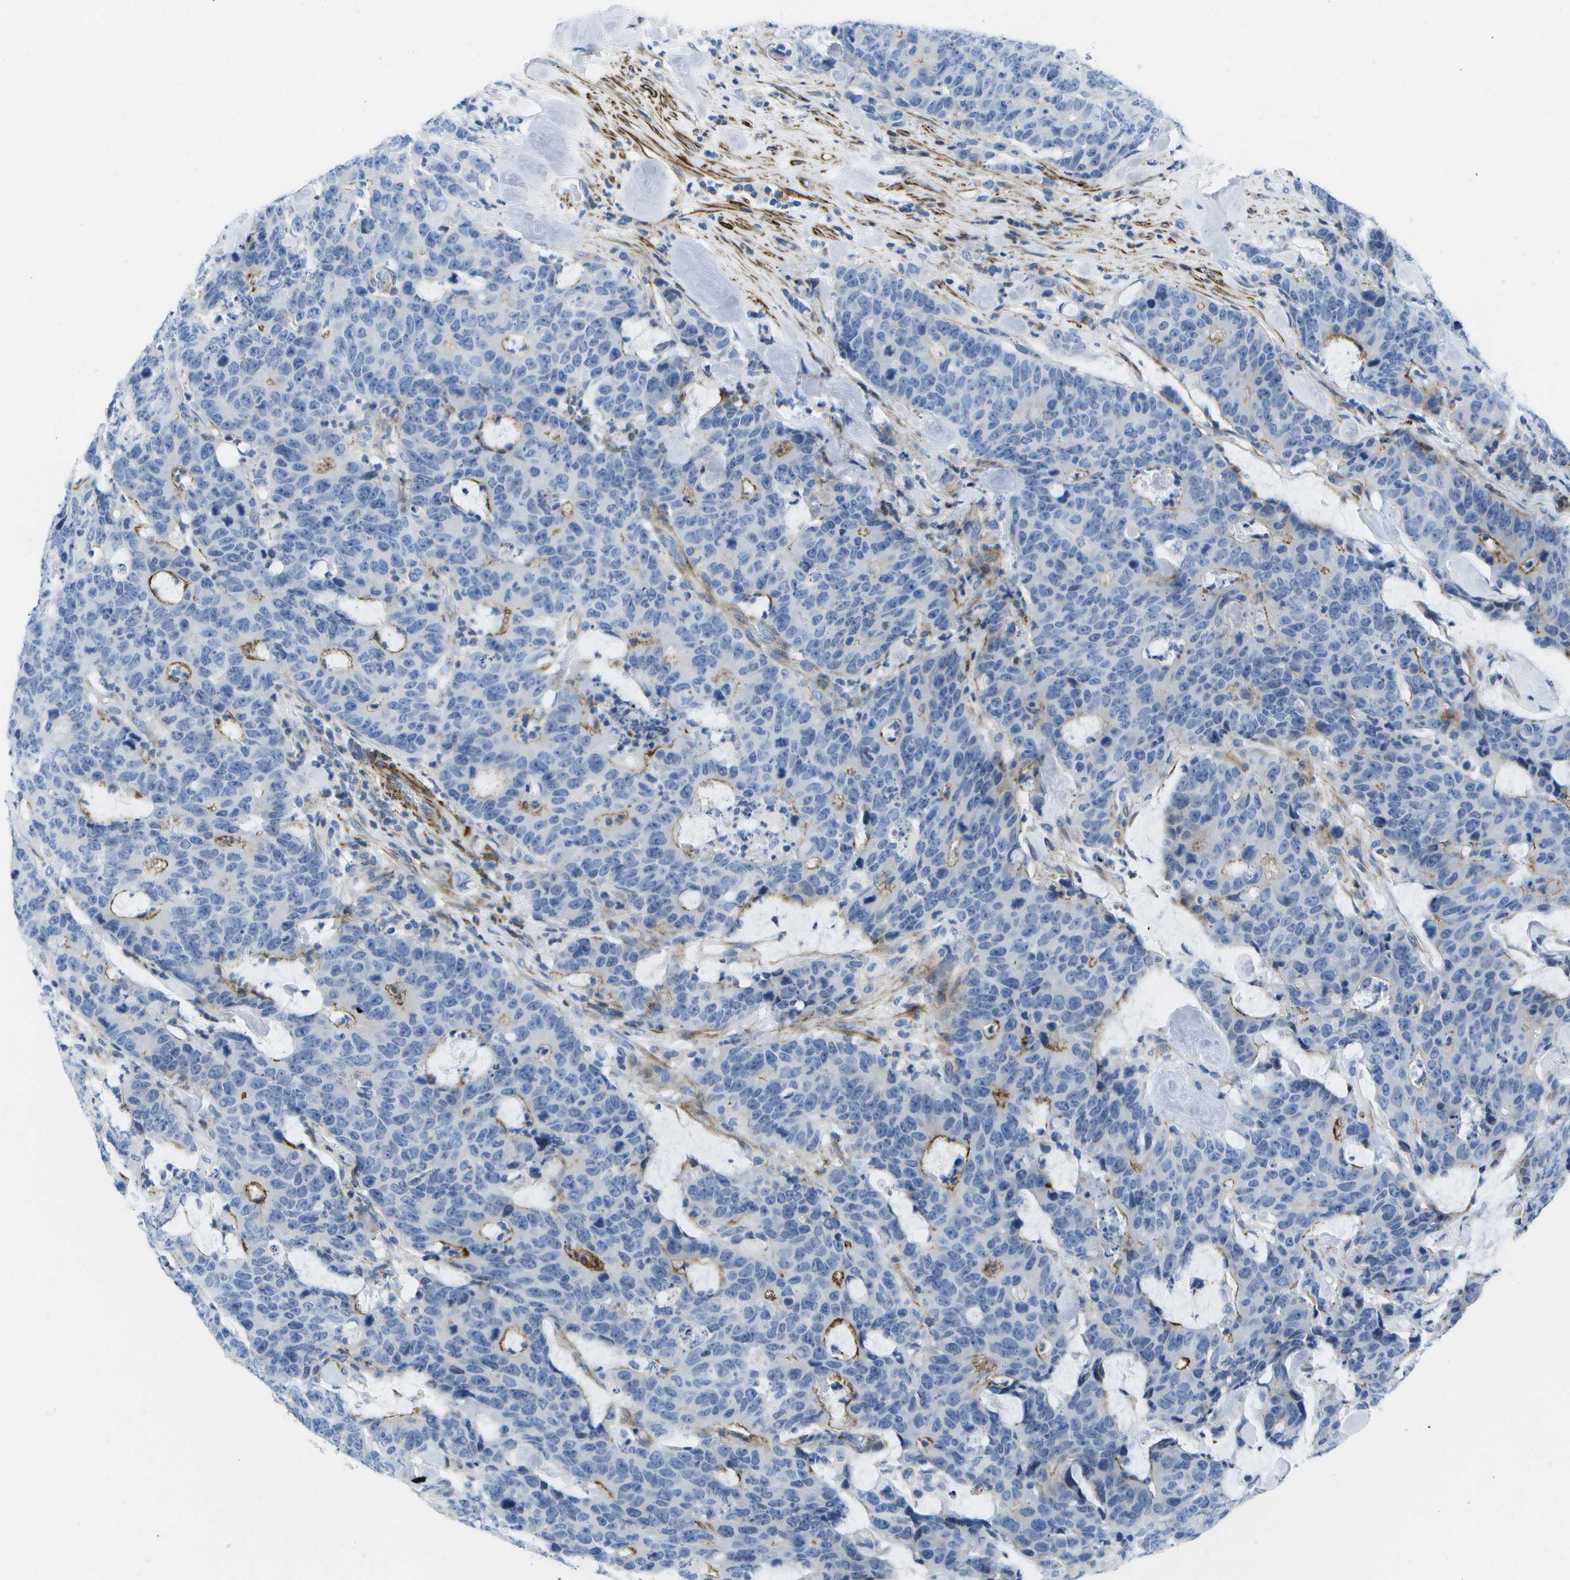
{"staining": {"intensity": "moderate", "quantity": "<25%", "location": "cytoplasmic/membranous"}, "tissue": "colorectal cancer", "cell_type": "Tumor cells", "image_type": "cancer", "snomed": [{"axis": "morphology", "description": "Adenocarcinoma, NOS"}, {"axis": "topography", "description": "Colon"}], "caption": "Adenocarcinoma (colorectal) stained for a protein reveals moderate cytoplasmic/membranous positivity in tumor cells. (DAB (3,3'-diaminobenzidine) = brown stain, brightfield microscopy at high magnification).", "gene": "ADGRG6", "patient": {"sex": "female", "age": 86}}